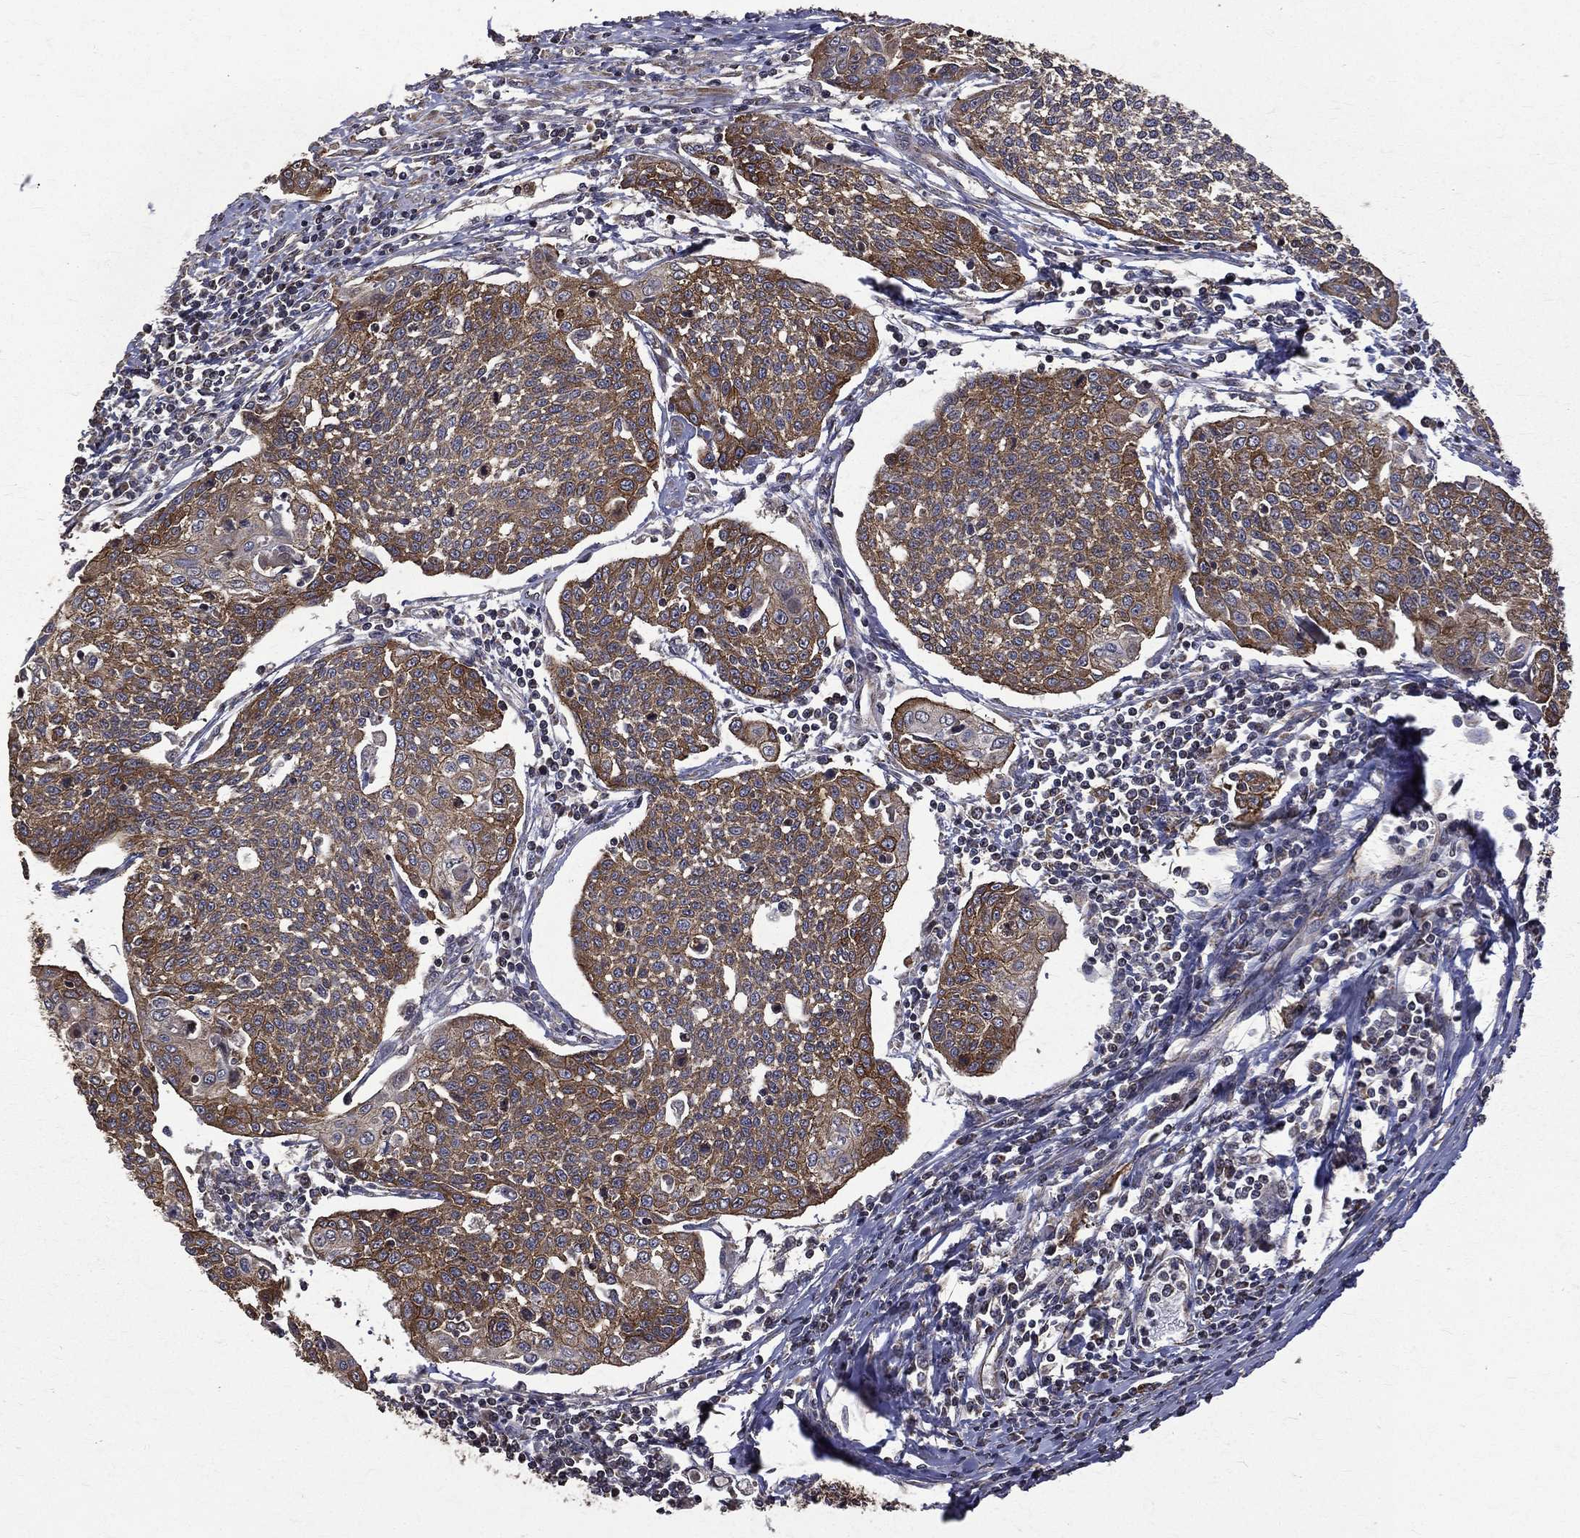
{"staining": {"intensity": "moderate", "quantity": ">75%", "location": "cytoplasmic/membranous"}, "tissue": "cervical cancer", "cell_type": "Tumor cells", "image_type": "cancer", "snomed": [{"axis": "morphology", "description": "Squamous cell carcinoma, NOS"}, {"axis": "topography", "description": "Cervix"}], "caption": "Cervical cancer (squamous cell carcinoma) tissue reveals moderate cytoplasmic/membranous positivity in approximately >75% of tumor cells, visualized by immunohistochemistry.", "gene": "RPGR", "patient": {"sex": "female", "age": 34}}